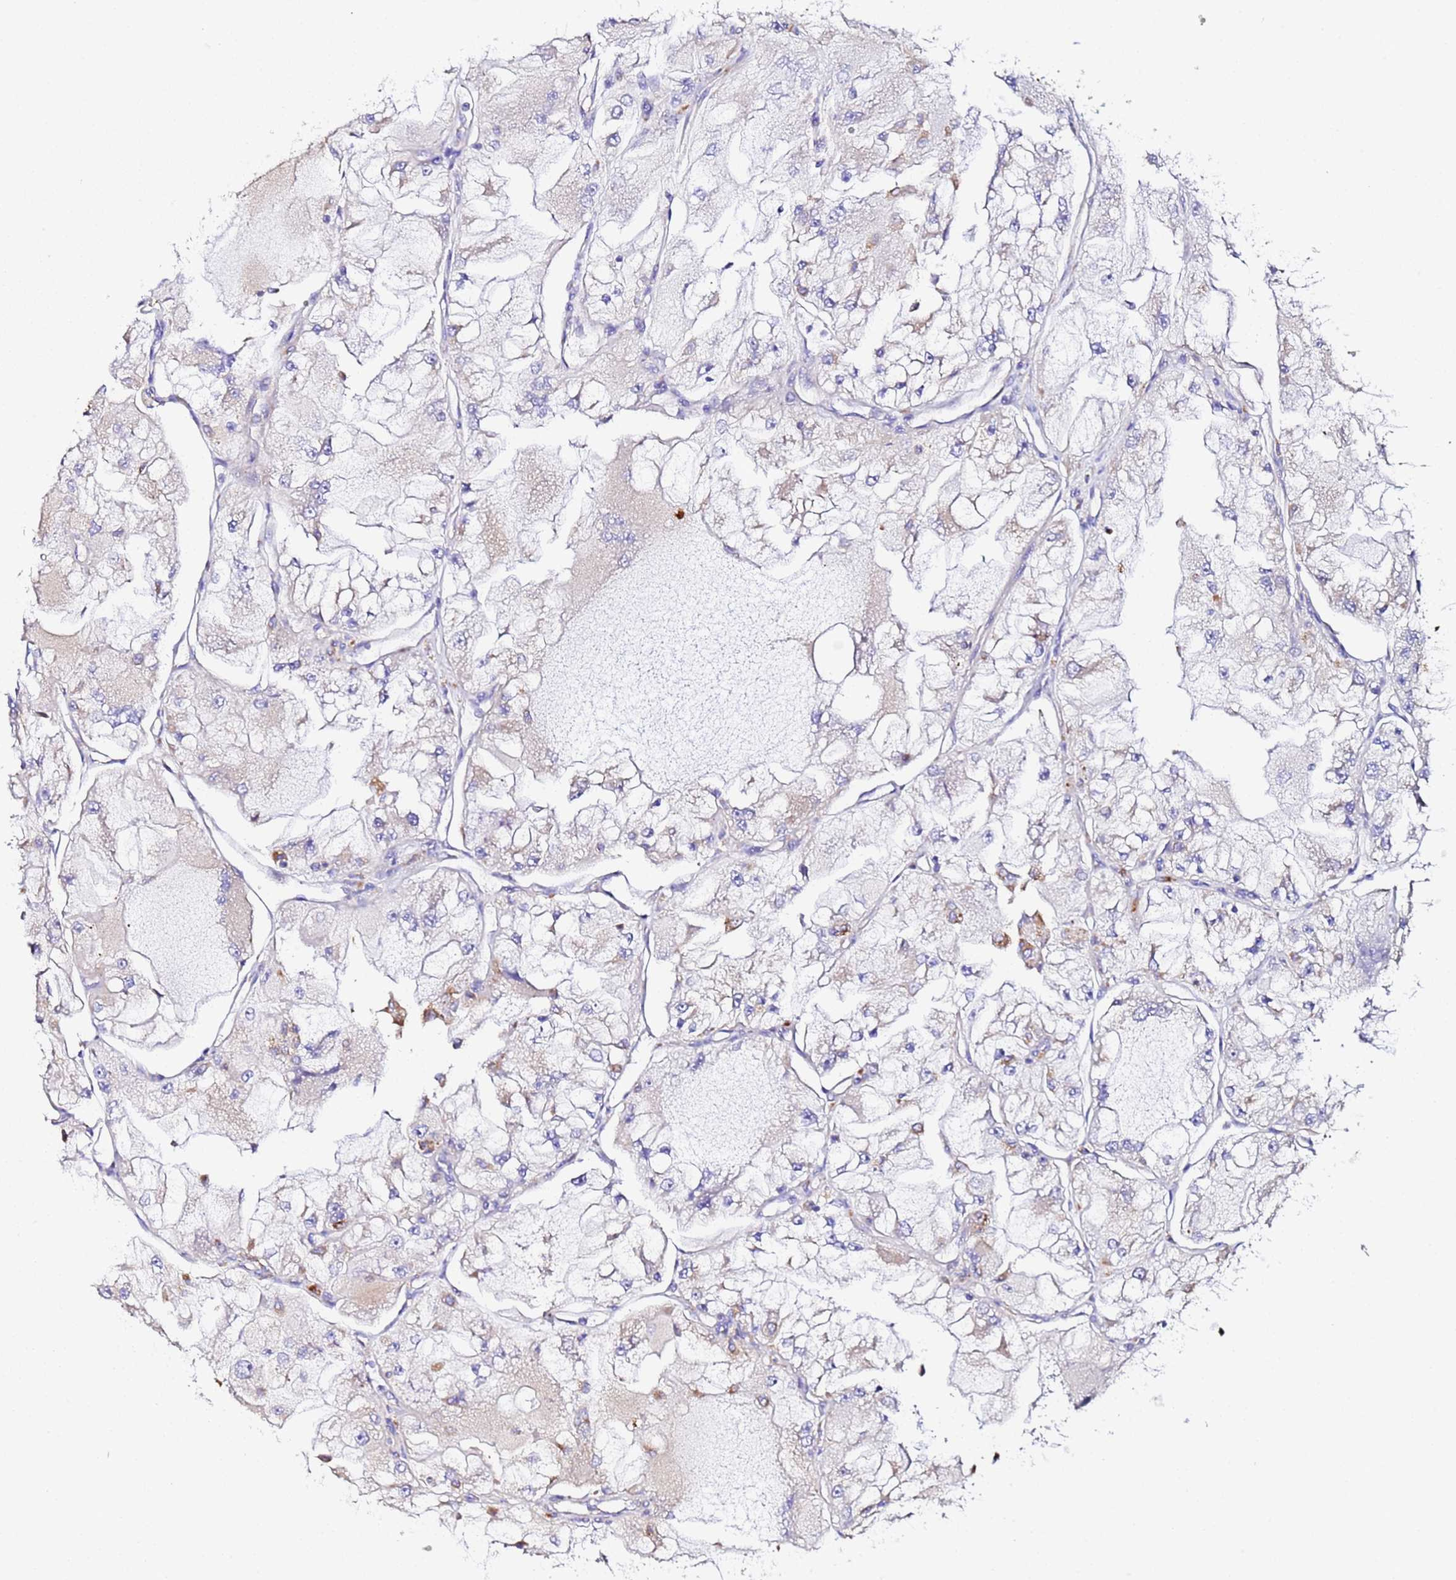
{"staining": {"intensity": "moderate", "quantity": "<25%", "location": "cytoplasmic/membranous"}, "tissue": "renal cancer", "cell_type": "Tumor cells", "image_type": "cancer", "snomed": [{"axis": "morphology", "description": "Adenocarcinoma, NOS"}, {"axis": "topography", "description": "Kidney"}], "caption": "IHC staining of renal cancer, which demonstrates low levels of moderate cytoplasmic/membranous staining in approximately <25% of tumor cells indicating moderate cytoplasmic/membranous protein staining. The staining was performed using DAB (brown) for protein detection and nuclei were counterstained in hematoxylin (blue).", "gene": "VTI1B", "patient": {"sex": "female", "age": 72}}